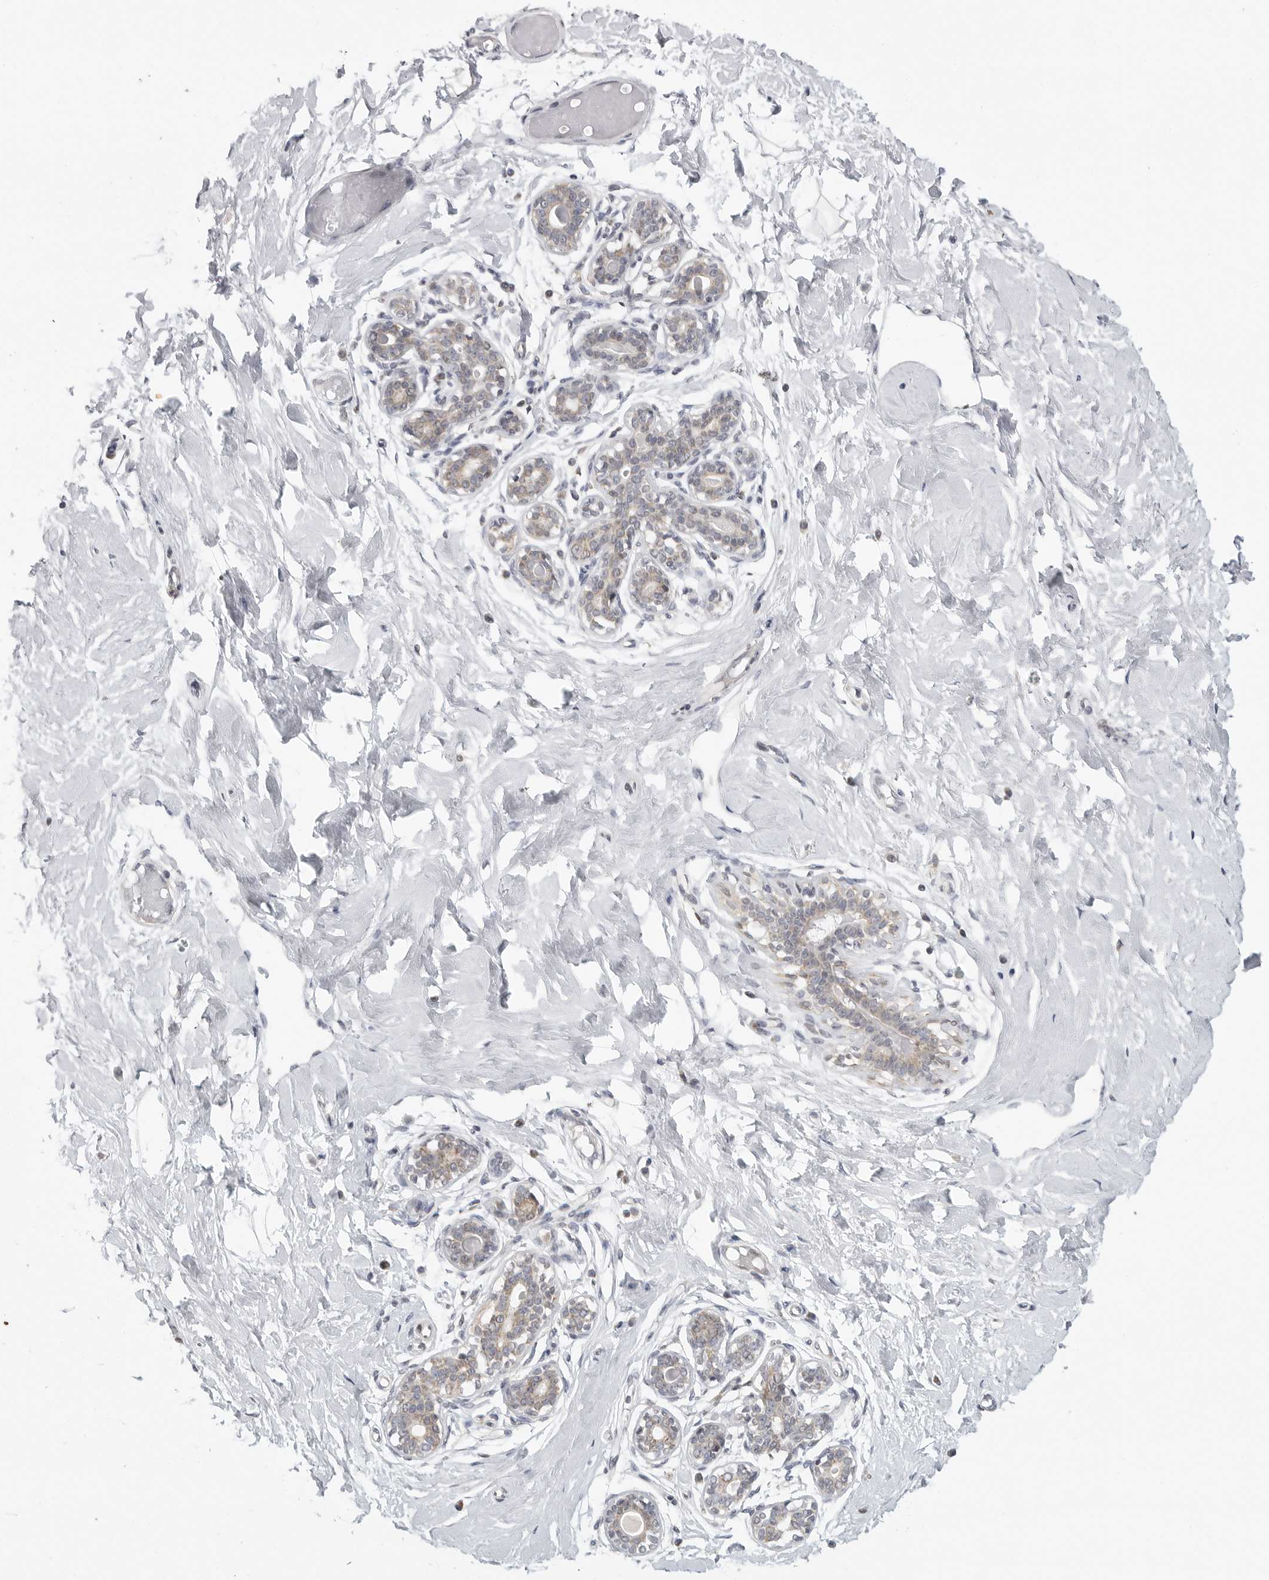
{"staining": {"intensity": "negative", "quantity": "none", "location": "none"}, "tissue": "breast", "cell_type": "Adipocytes", "image_type": "normal", "snomed": [{"axis": "morphology", "description": "Normal tissue, NOS"}, {"axis": "morphology", "description": "Adenoma, NOS"}, {"axis": "topography", "description": "Breast"}], "caption": "Immunohistochemistry photomicrograph of unremarkable breast: breast stained with DAB (3,3'-diaminobenzidine) reveals no significant protein positivity in adipocytes. The staining is performed using DAB (3,3'-diaminobenzidine) brown chromogen with nuclei counter-stained in using hematoxylin.", "gene": "MAP7D1", "patient": {"sex": "female", "age": 23}}